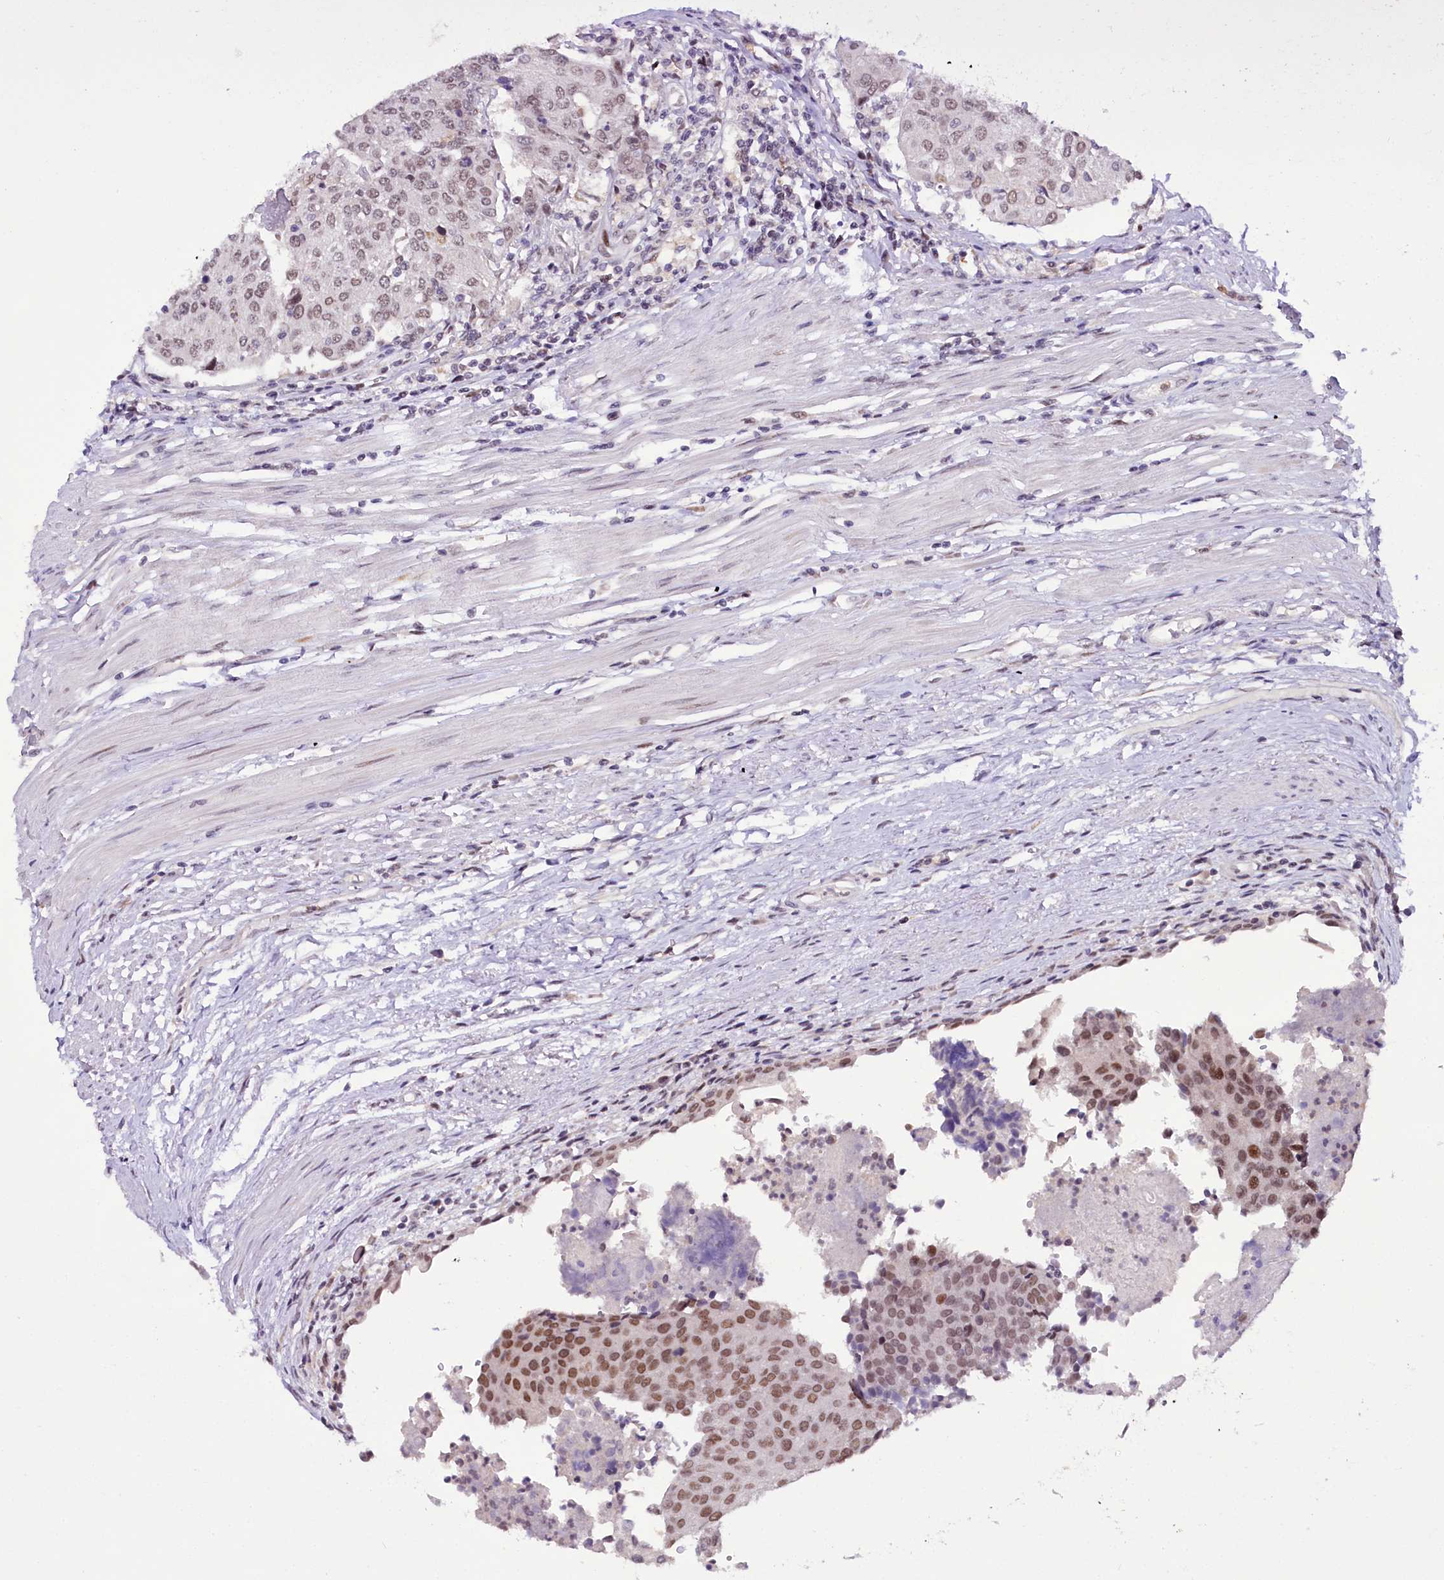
{"staining": {"intensity": "moderate", "quantity": ">75%", "location": "nuclear"}, "tissue": "urothelial cancer", "cell_type": "Tumor cells", "image_type": "cancer", "snomed": [{"axis": "morphology", "description": "Urothelial carcinoma, High grade"}, {"axis": "topography", "description": "Urinary bladder"}], "caption": "Urothelial cancer stained with immunohistochemistry exhibits moderate nuclear staining in about >75% of tumor cells. The staining was performed using DAB to visualize the protein expression in brown, while the nuclei were stained in blue with hematoxylin (Magnification: 20x).", "gene": "SCAF11", "patient": {"sex": "female", "age": 85}}